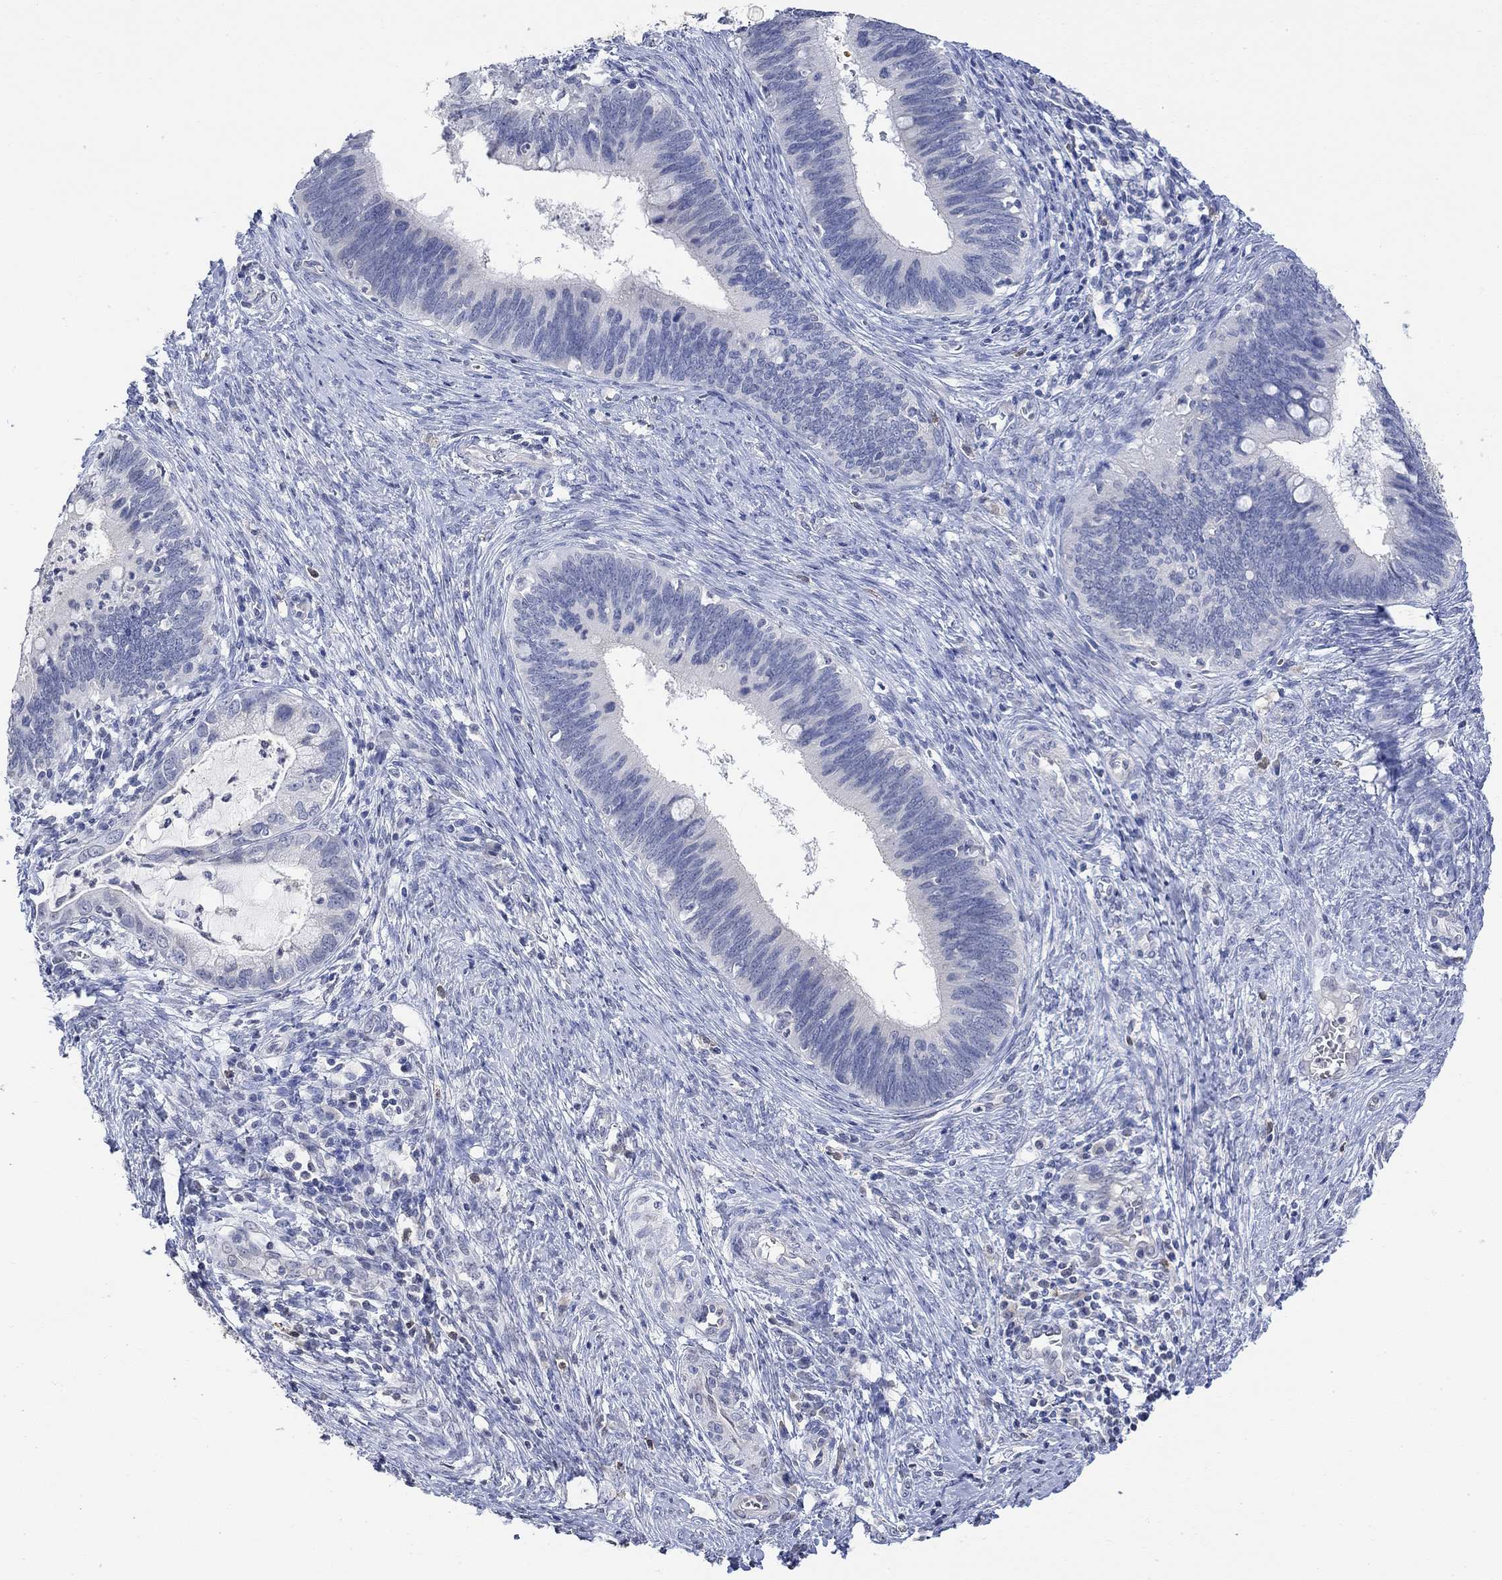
{"staining": {"intensity": "negative", "quantity": "none", "location": "none"}, "tissue": "cervical cancer", "cell_type": "Tumor cells", "image_type": "cancer", "snomed": [{"axis": "morphology", "description": "Adenocarcinoma, NOS"}, {"axis": "topography", "description": "Cervix"}], "caption": "High magnification brightfield microscopy of adenocarcinoma (cervical) stained with DAB (3,3'-diaminobenzidine) (brown) and counterstained with hematoxylin (blue): tumor cells show no significant staining. The staining was performed using DAB to visualize the protein expression in brown, while the nuclei were stained in blue with hematoxylin (Magnification: 20x).", "gene": "TMEM255A", "patient": {"sex": "female", "age": 42}}